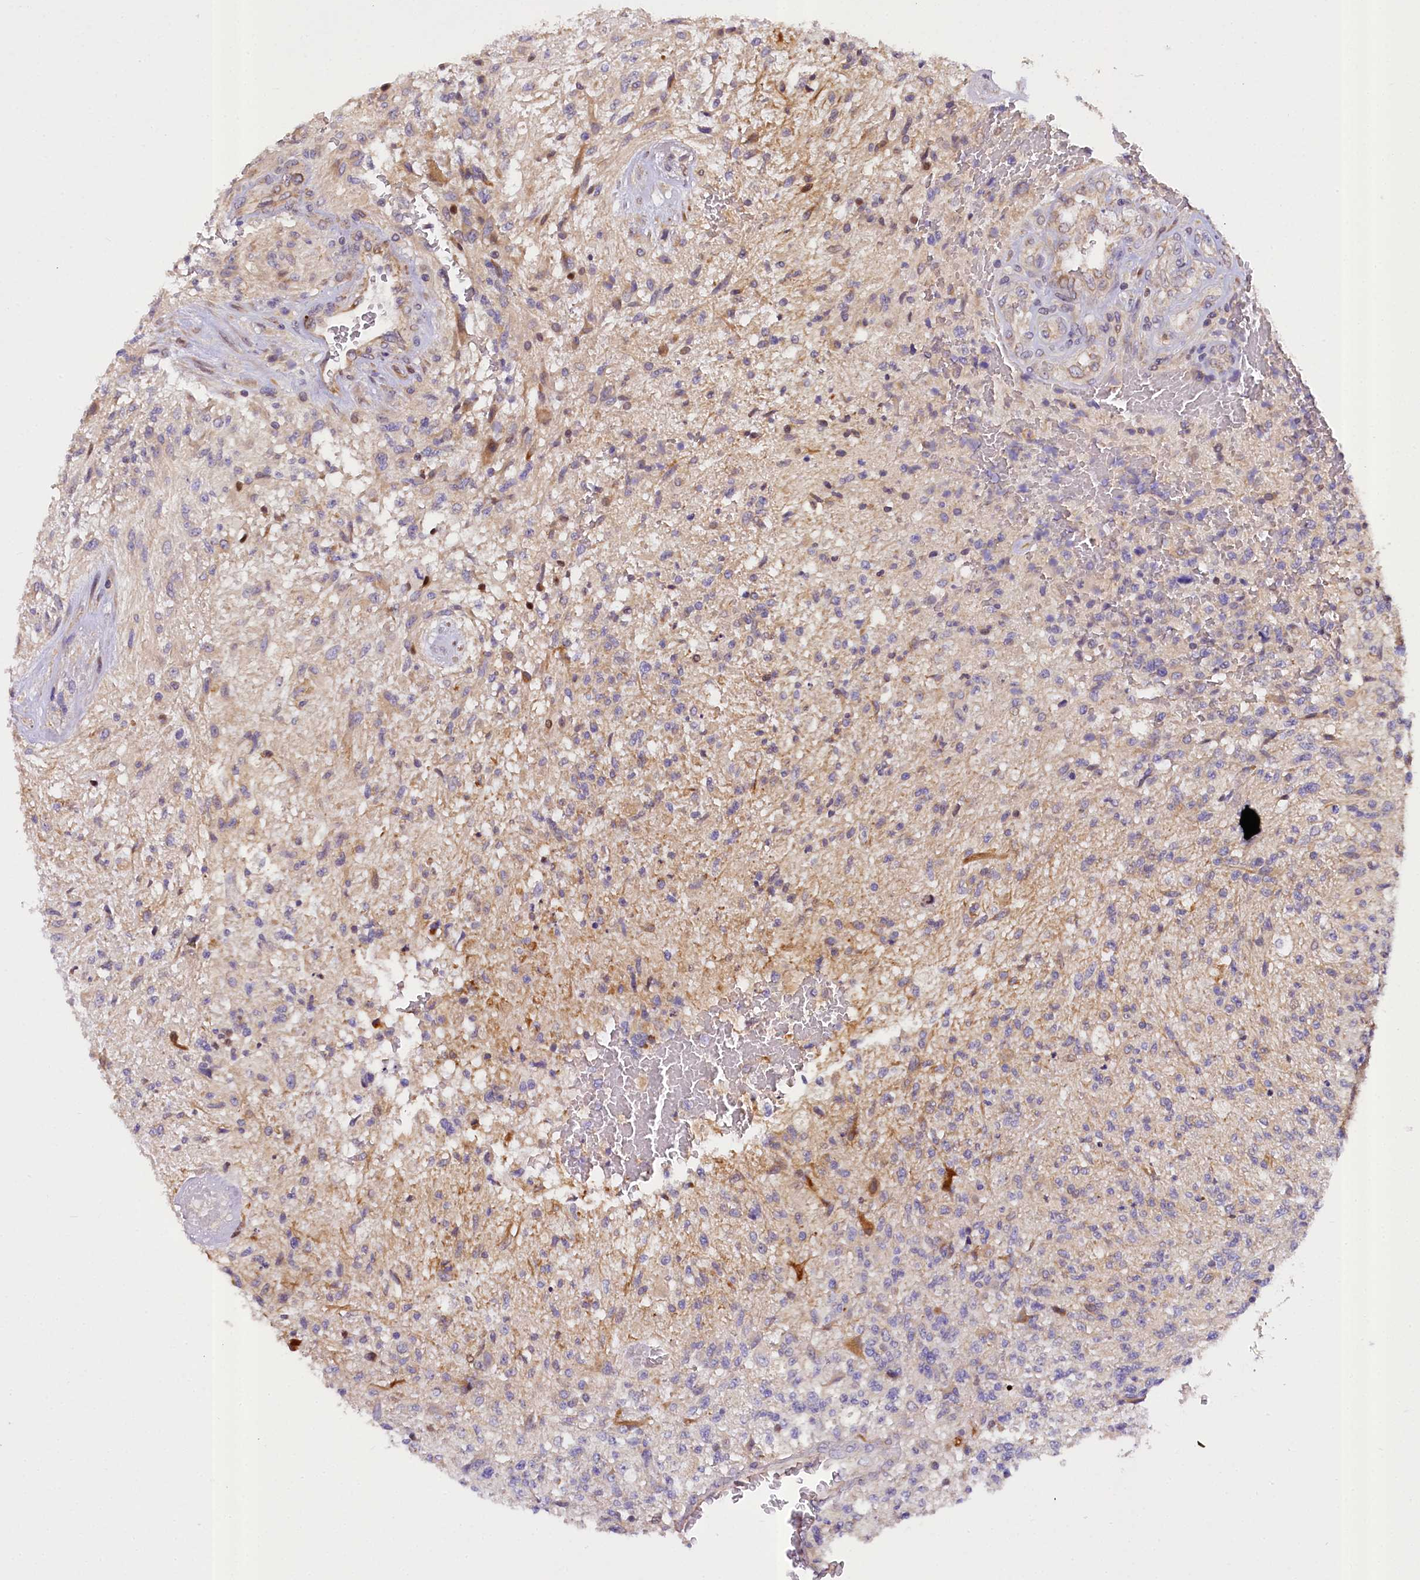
{"staining": {"intensity": "negative", "quantity": "none", "location": "none"}, "tissue": "glioma", "cell_type": "Tumor cells", "image_type": "cancer", "snomed": [{"axis": "morphology", "description": "Glioma, malignant, High grade"}, {"axis": "topography", "description": "Brain"}], "caption": "Human malignant glioma (high-grade) stained for a protein using immunohistochemistry exhibits no expression in tumor cells.", "gene": "SUPV3L1", "patient": {"sex": "male", "age": 56}}